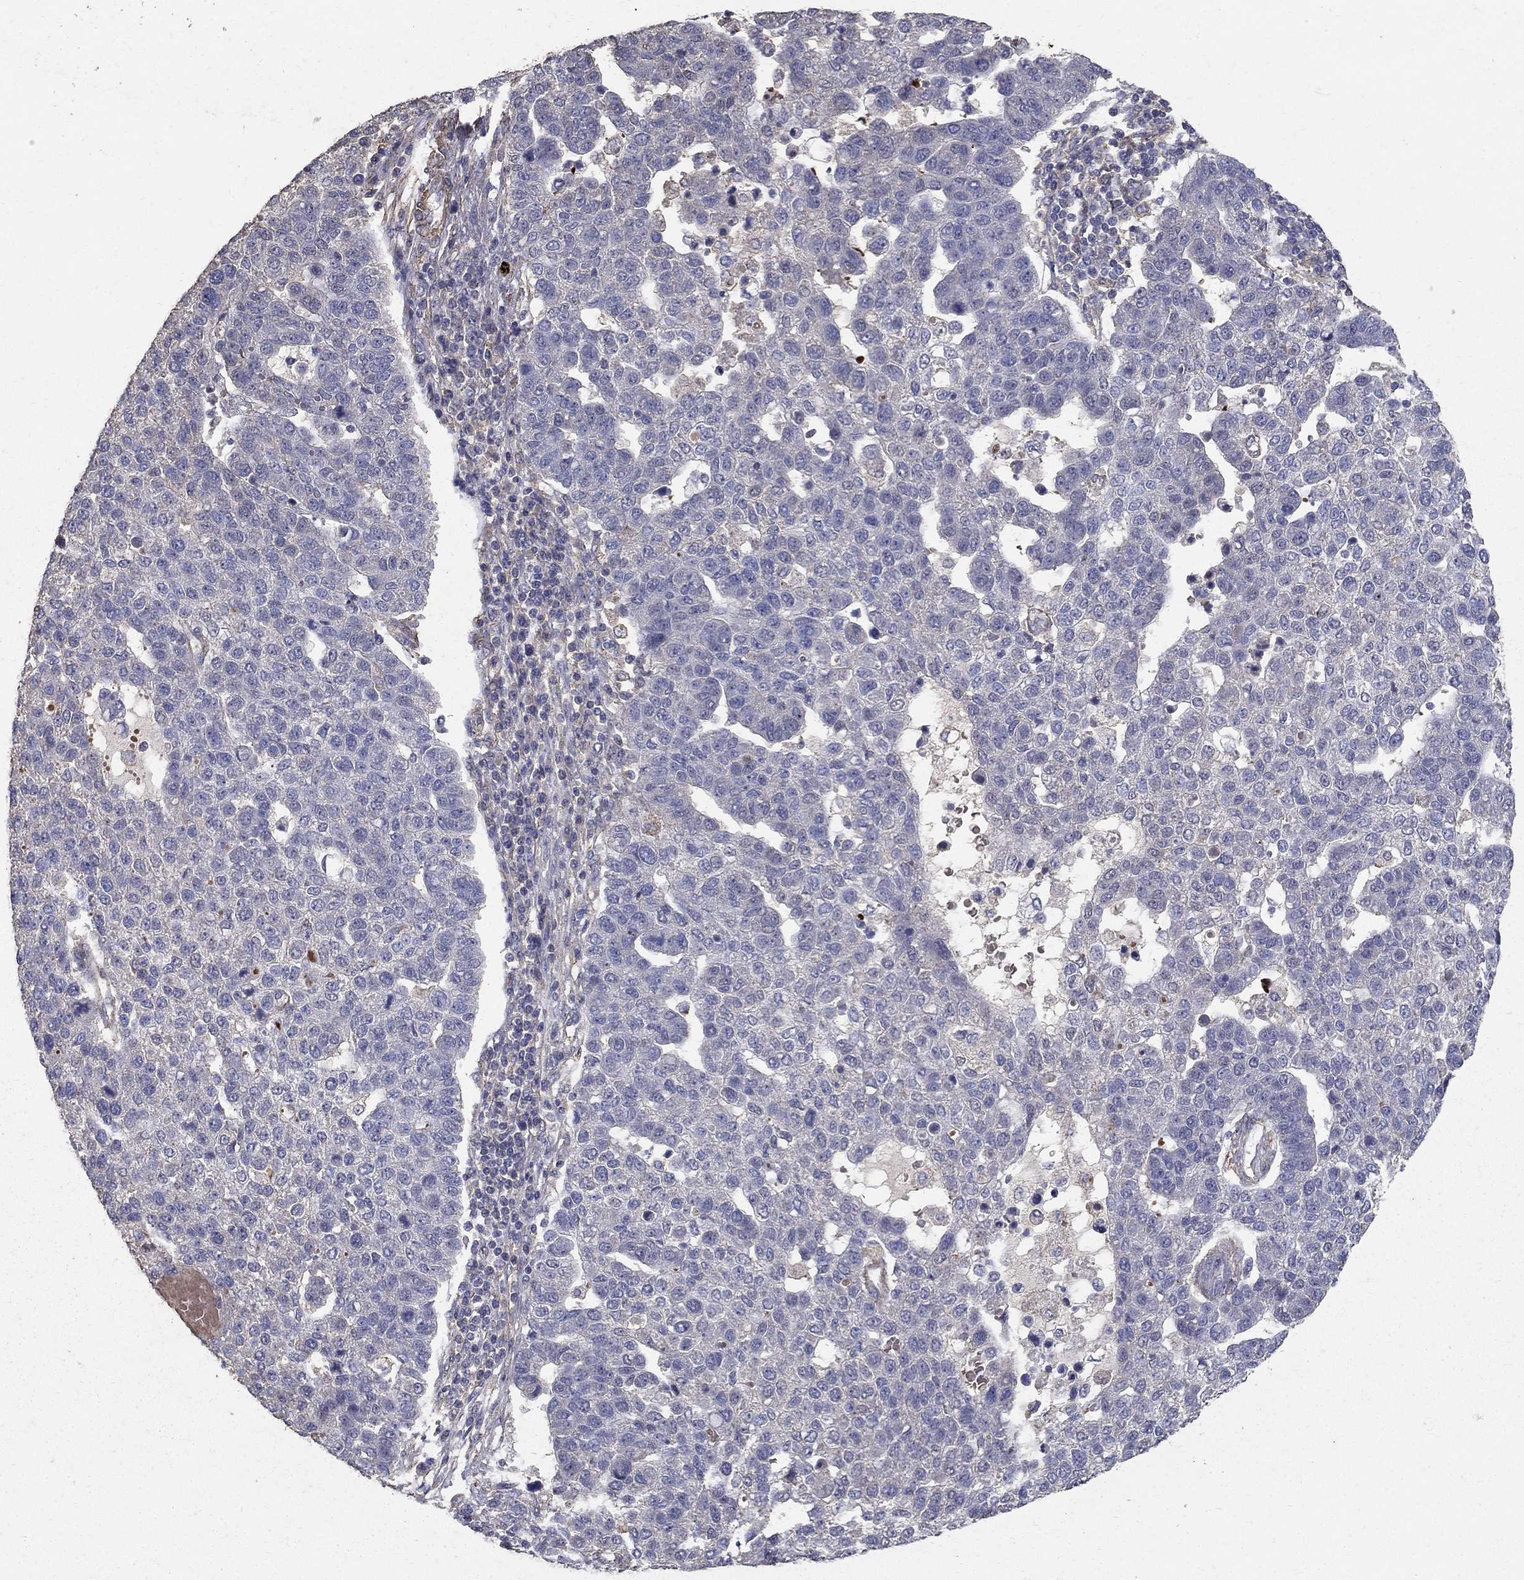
{"staining": {"intensity": "negative", "quantity": "none", "location": "none"}, "tissue": "pancreatic cancer", "cell_type": "Tumor cells", "image_type": "cancer", "snomed": [{"axis": "morphology", "description": "Adenocarcinoma, NOS"}, {"axis": "topography", "description": "Pancreas"}], "caption": "Tumor cells are negative for protein expression in human pancreatic cancer.", "gene": "MPP2", "patient": {"sex": "female", "age": 61}}